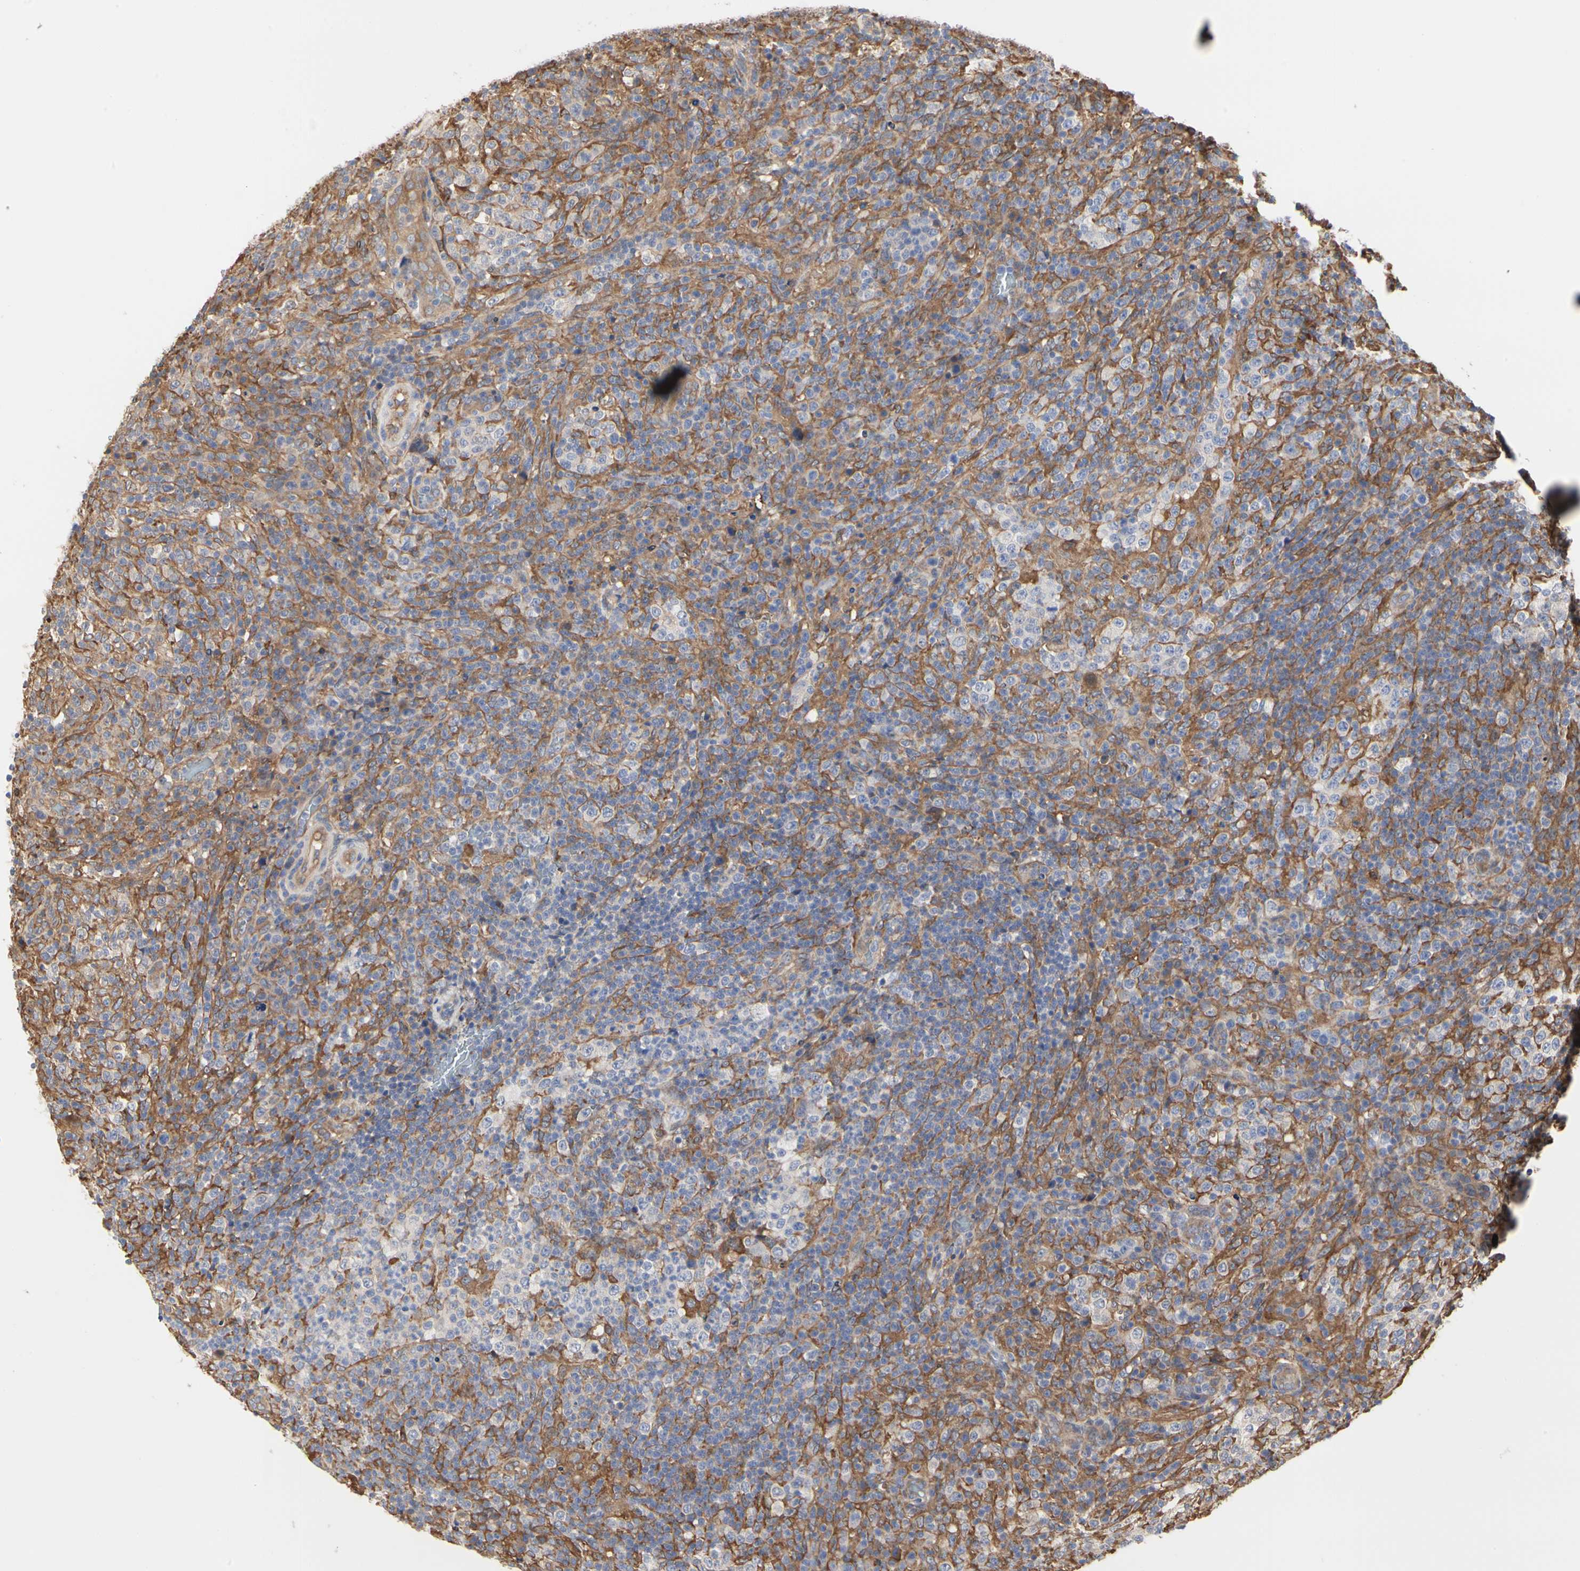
{"staining": {"intensity": "weak", "quantity": "25%-75%", "location": "cytoplasmic/membranous"}, "tissue": "lymphoma", "cell_type": "Tumor cells", "image_type": "cancer", "snomed": [{"axis": "morphology", "description": "Malignant lymphoma, non-Hodgkin's type, High grade"}, {"axis": "topography", "description": "Lymph node"}], "caption": "There is low levels of weak cytoplasmic/membranous staining in tumor cells of malignant lymphoma, non-Hodgkin's type (high-grade), as demonstrated by immunohistochemical staining (brown color).", "gene": "C3orf52", "patient": {"sex": "female", "age": 76}}